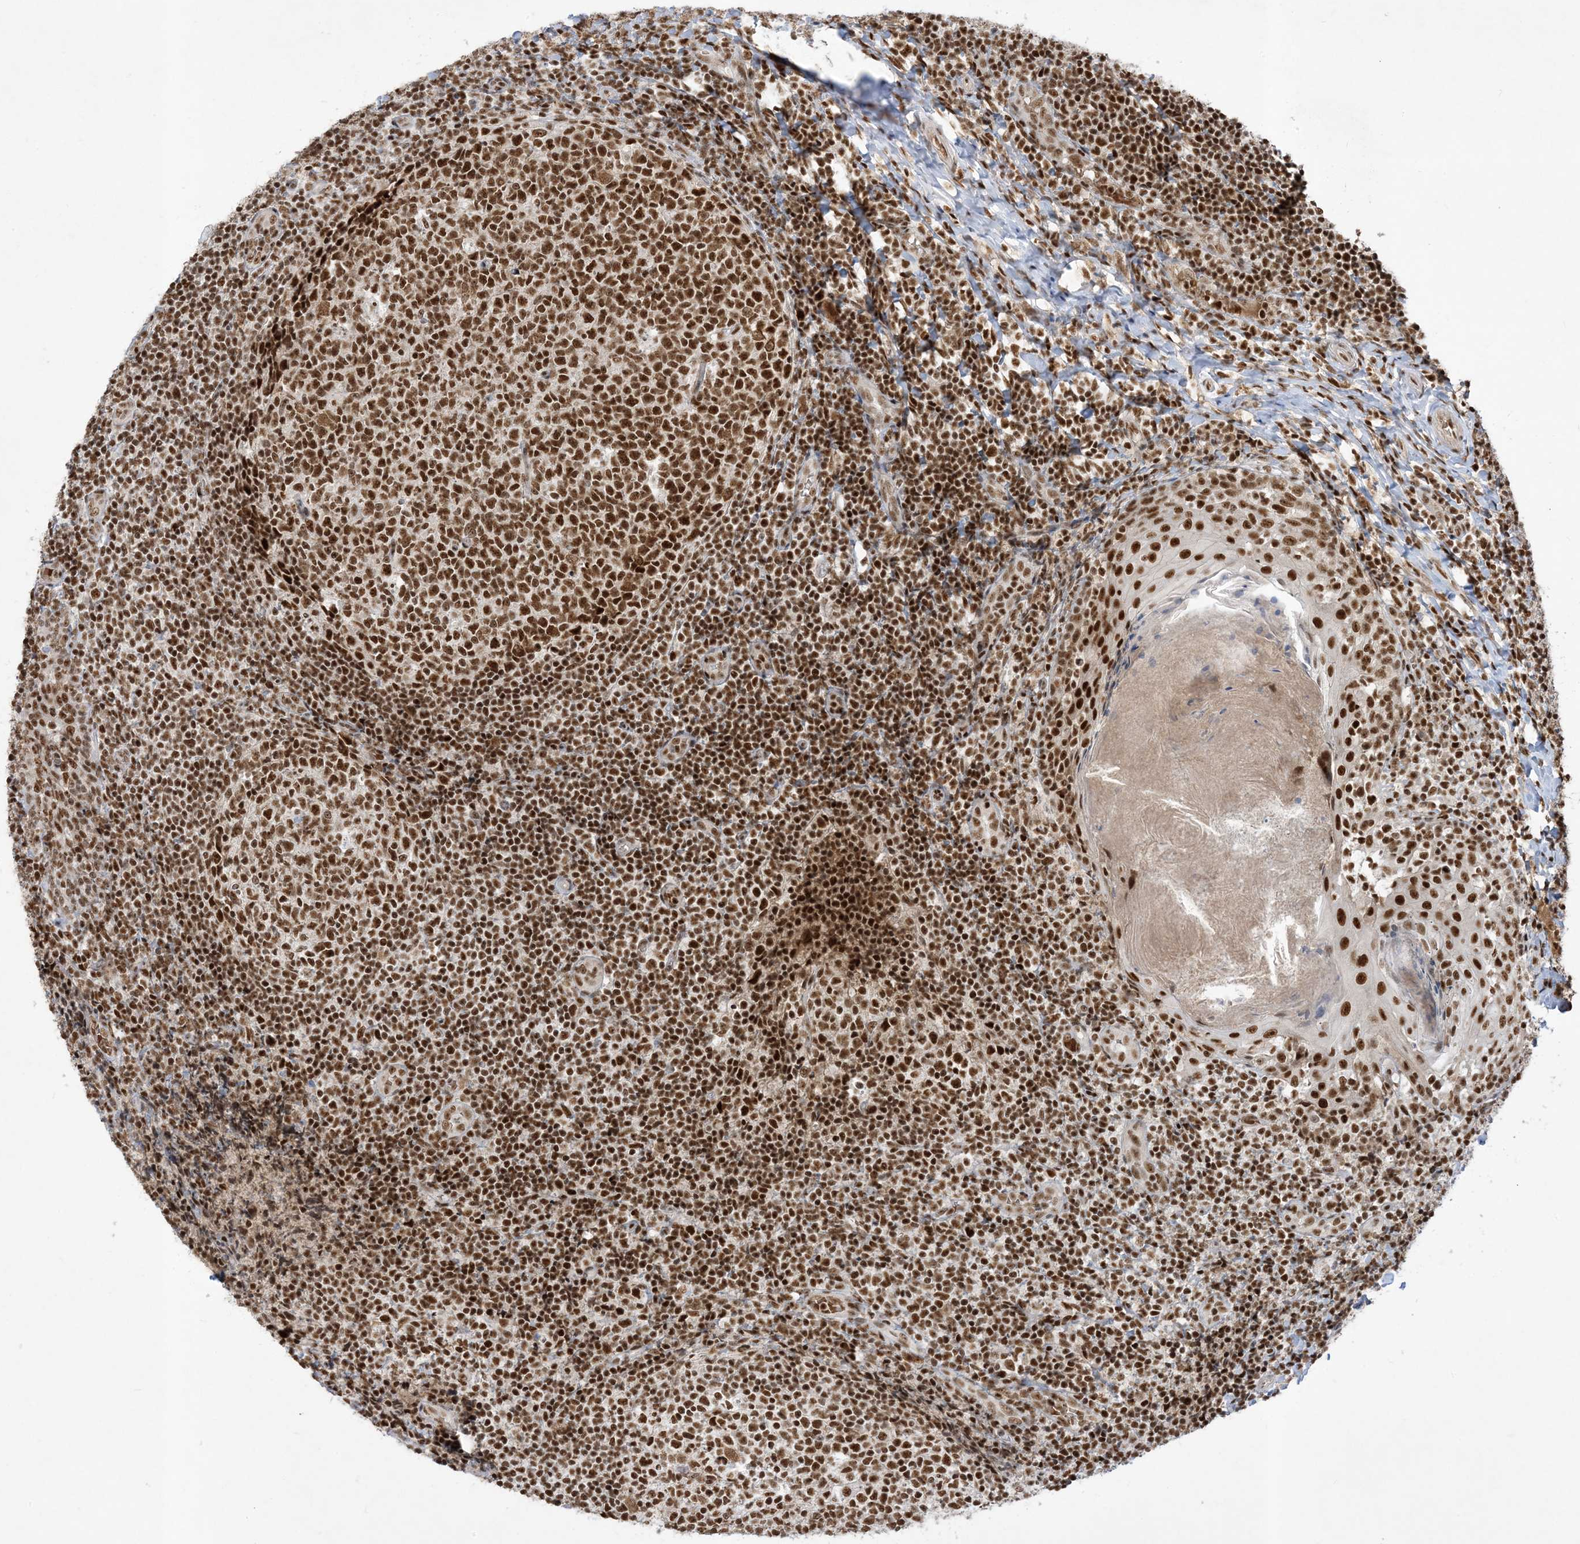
{"staining": {"intensity": "strong", "quantity": ">75%", "location": "nuclear"}, "tissue": "tonsil", "cell_type": "Germinal center cells", "image_type": "normal", "snomed": [{"axis": "morphology", "description": "Normal tissue, NOS"}, {"axis": "topography", "description": "Tonsil"}], "caption": "Protein expression analysis of benign tonsil exhibits strong nuclear staining in about >75% of germinal center cells. (Stains: DAB (3,3'-diaminobenzidine) in brown, nuclei in blue, Microscopy: brightfield microscopy at high magnification).", "gene": "PPIL2", "patient": {"sex": "female", "age": 19}}